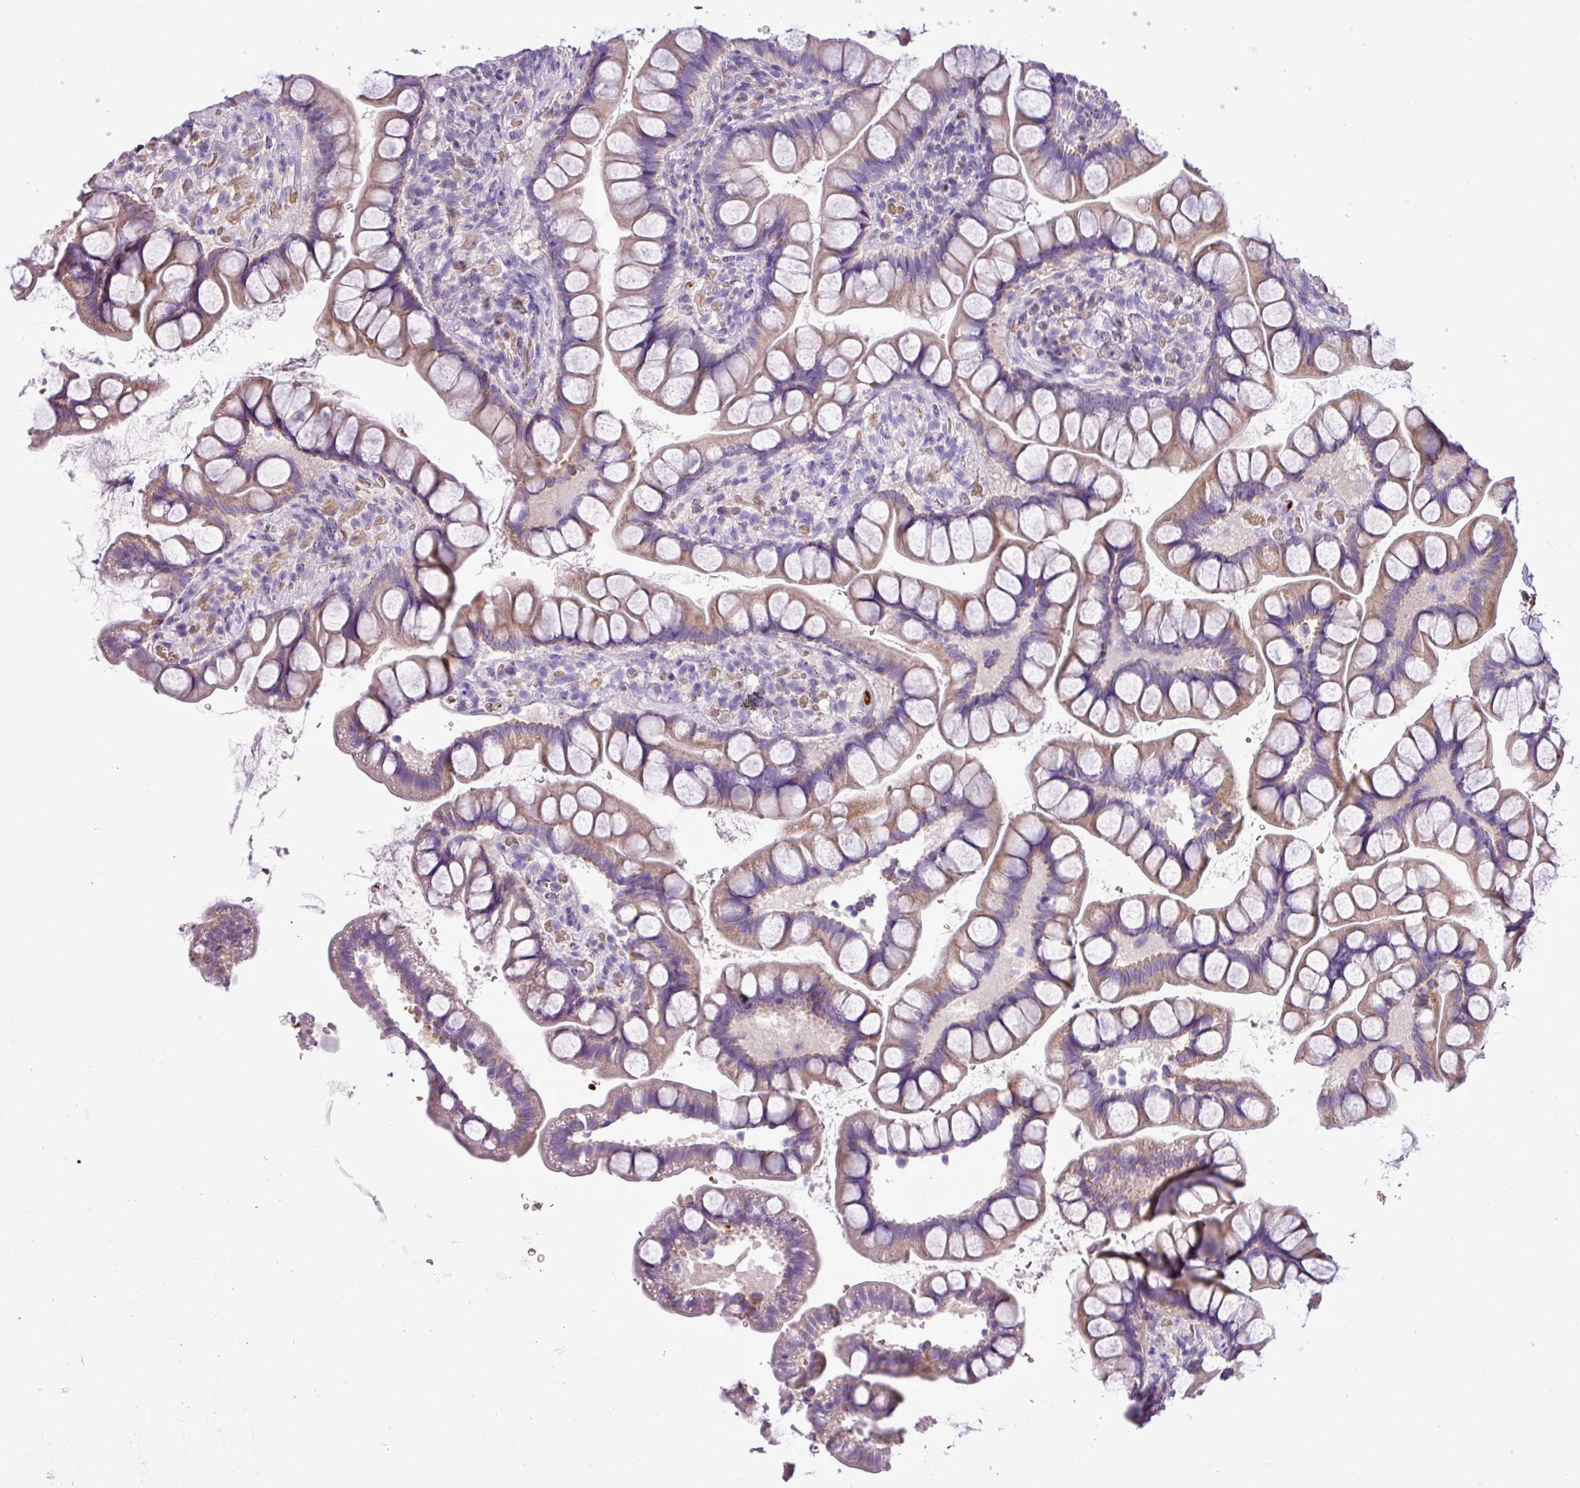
{"staining": {"intensity": "weak", "quantity": "25%-75%", "location": "cytoplasmic/membranous"}, "tissue": "small intestine", "cell_type": "Glandular cells", "image_type": "normal", "snomed": [{"axis": "morphology", "description": "Normal tissue, NOS"}, {"axis": "topography", "description": "Small intestine"}], "caption": "Protein staining displays weak cytoplasmic/membranous staining in approximately 25%-75% of glandular cells in unremarkable small intestine. (brown staining indicates protein expression, while blue staining denotes nuclei).", "gene": "MGAT4B", "patient": {"sex": "male", "age": 70}}